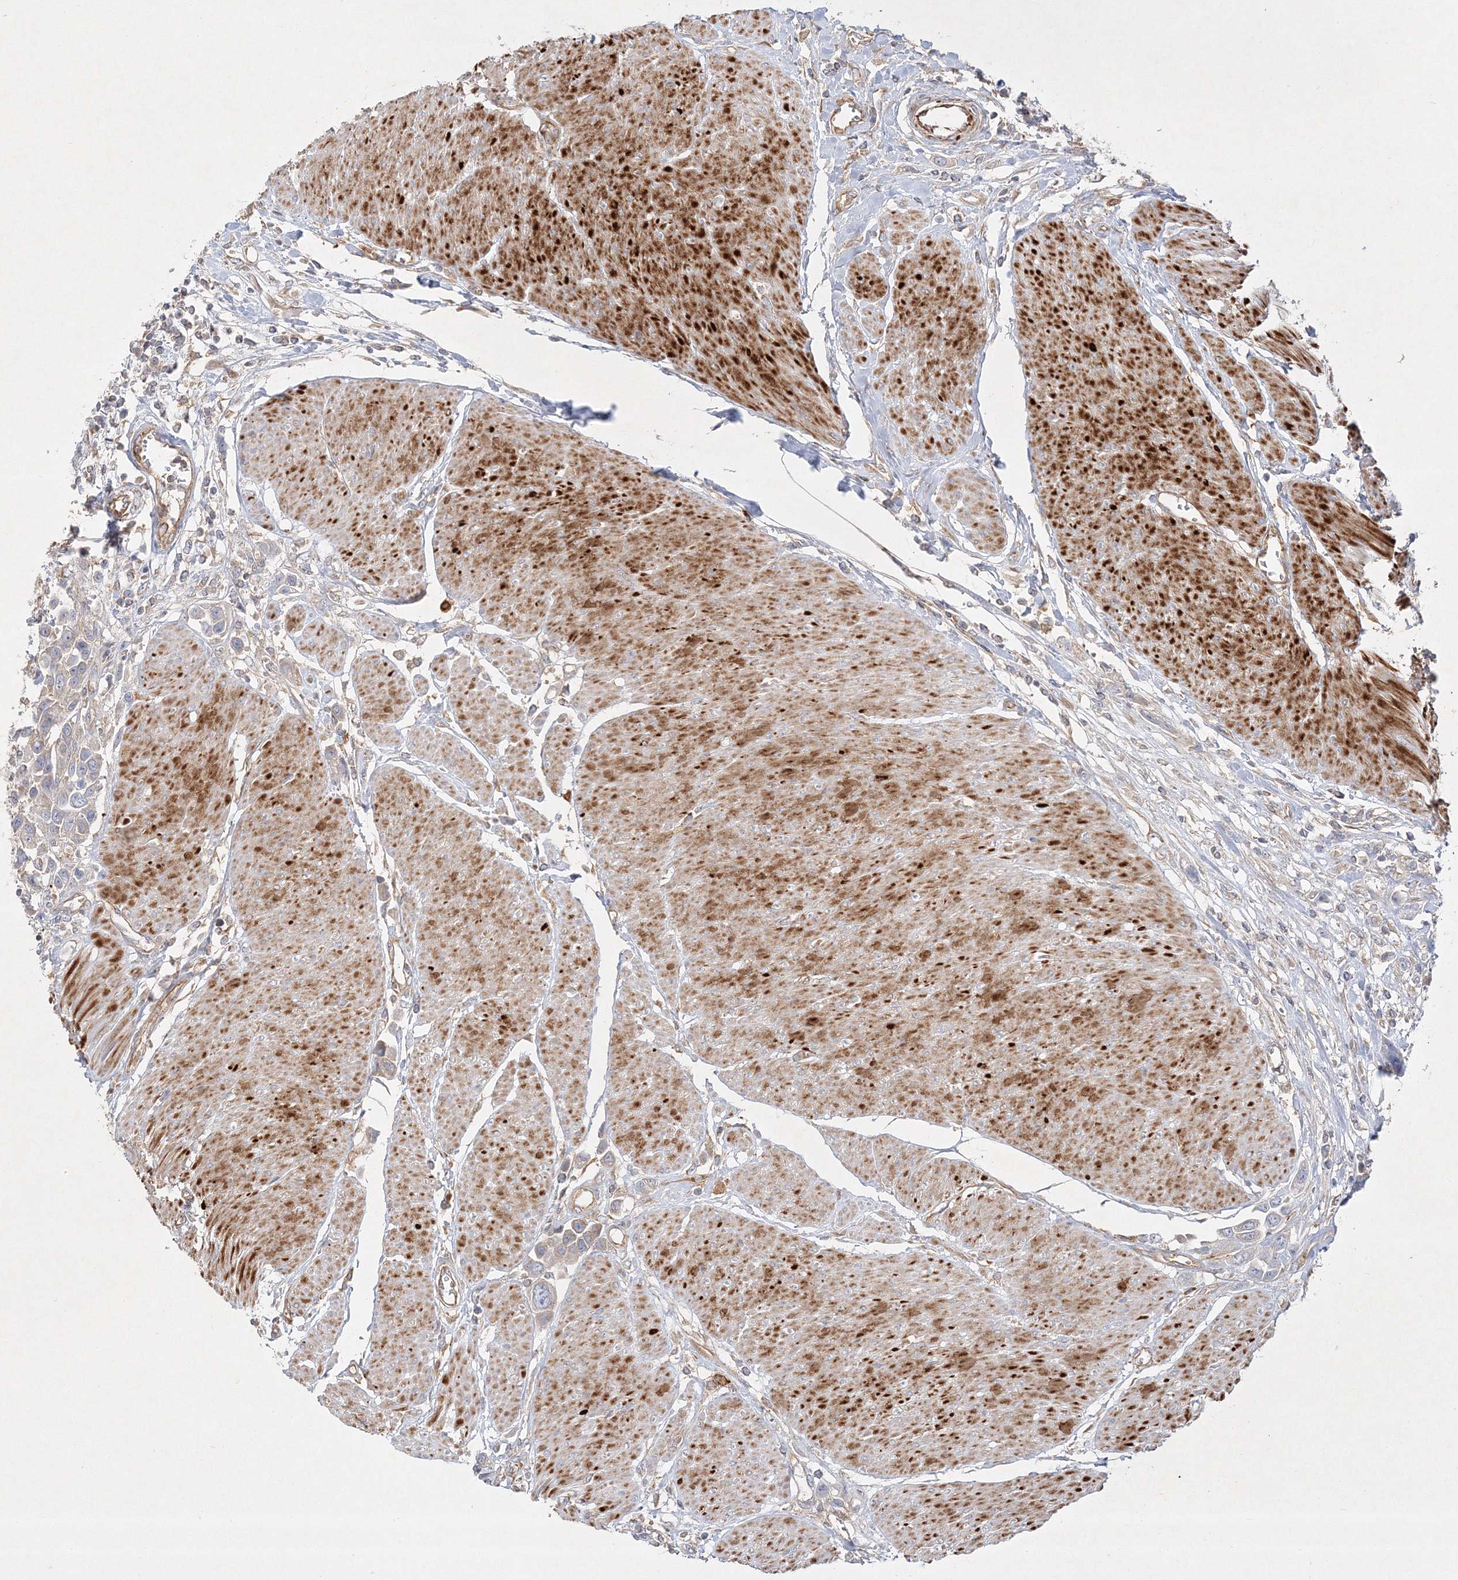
{"staining": {"intensity": "negative", "quantity": "none", "location": "none"}, "tissue": "urothelial cancer", "cell_type": "Tumor cells", "image_type": "cancer", "snomed": [{"axis": "morphology", "description": "Urothelial carcinoma, High grade"}, {"axis": "topography", "description": "Urinary bladder"}], "caption": "This is an immunohistochemistry photomicrograph of human urothelial carcinoma (high-grade). There is no positivity in tumor cells.", "gene": "WDR37", "patient": {"sex": "male", "age": 50}}